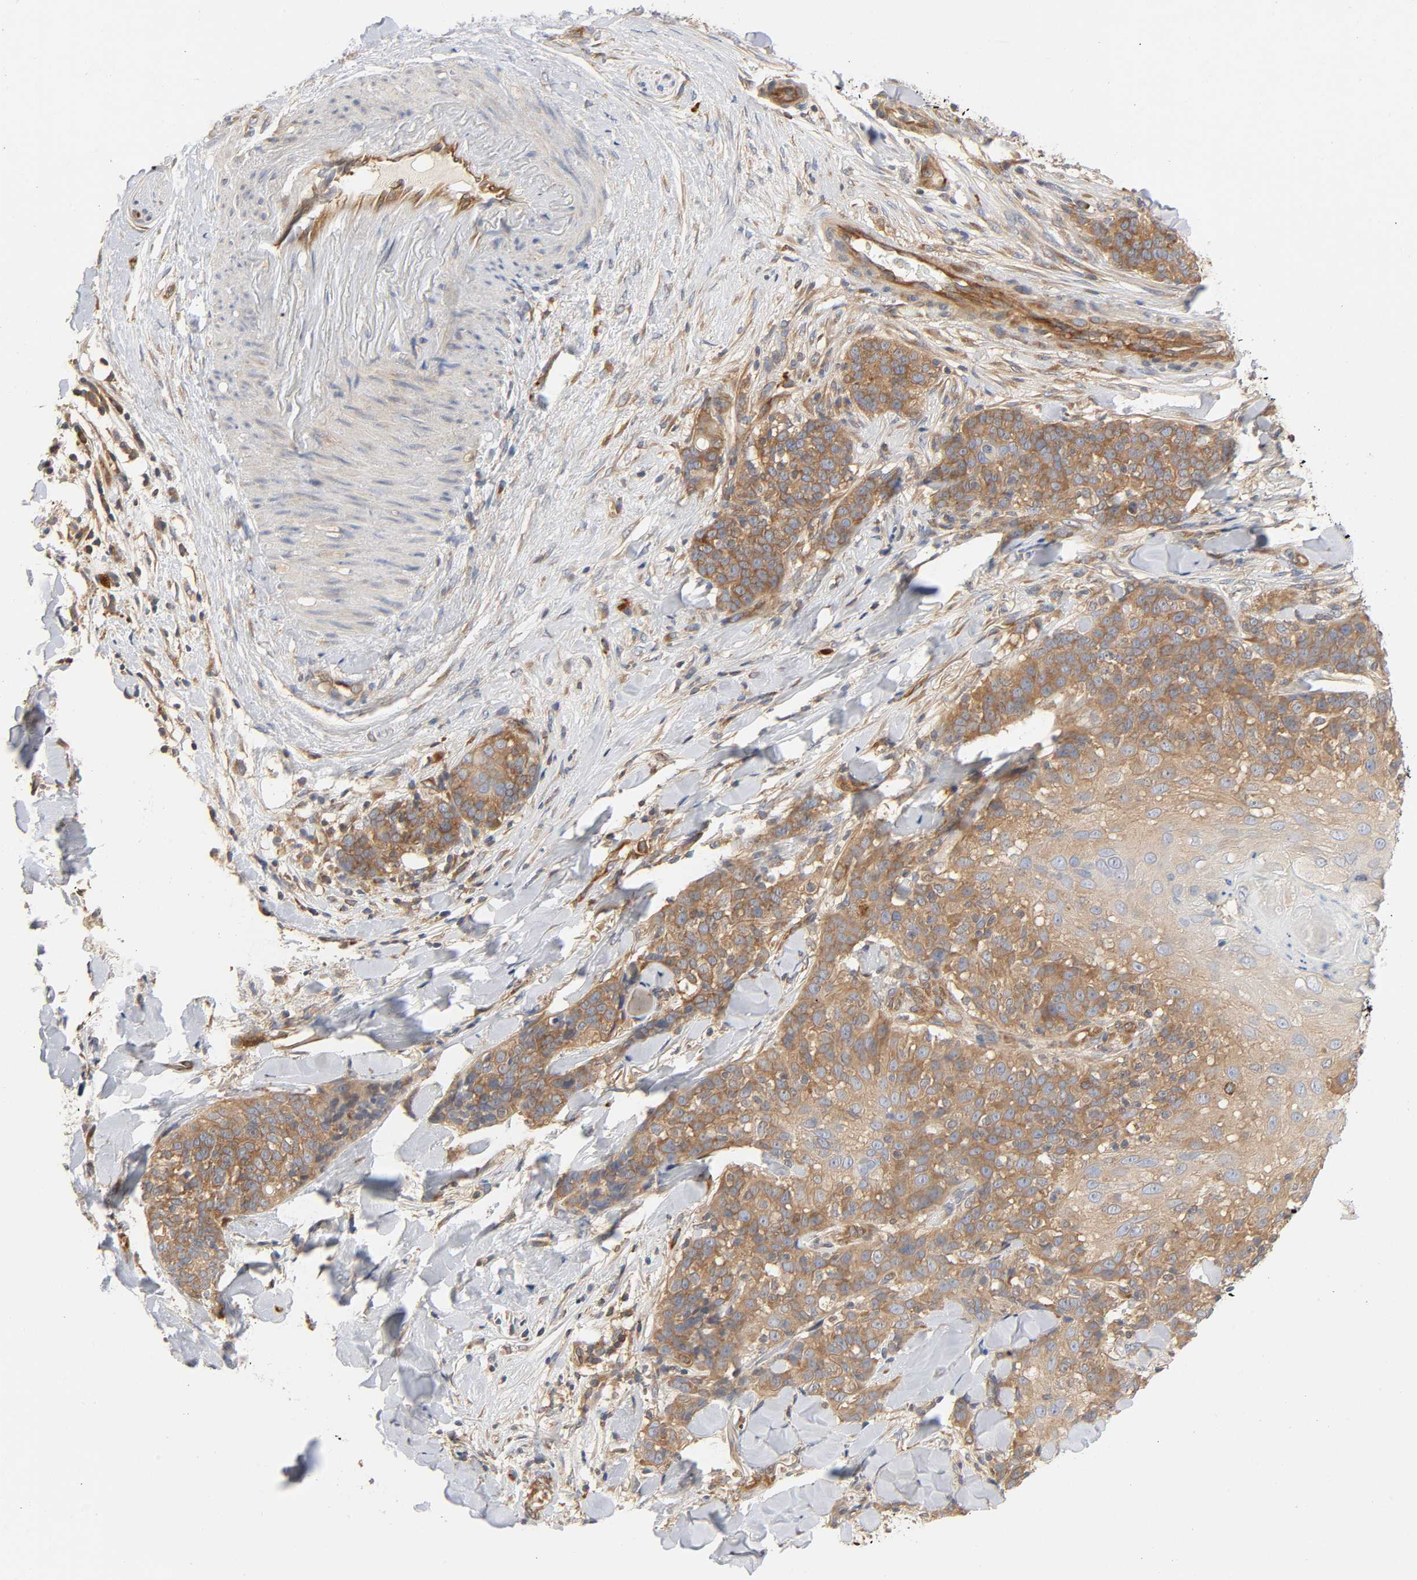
{"staining": {"intensity": "moderate", "quantity": "25%-75%", "location": "cytoplasmic/membranous"}, "tissue": "skin cancer", "cell_type": "Tumor cells", "image_type": "cancer", "snomed": [{"axis": "morphology", "description": "Normal tissue, NOS"}, {"axis": "morphology", "description": "Squamous cell carcinoma, NOS"}, {"axis": "topography", "description": "Skin"}], "caption": "Protein staining of squamous cell carcinoma (skin) tissue demonstrates moderate cytoplasmic/membranous expression in about 25%-75% of tumor cells.", "gene": "SCHIP1", "patient": {"sex": "female", "age": 83}}